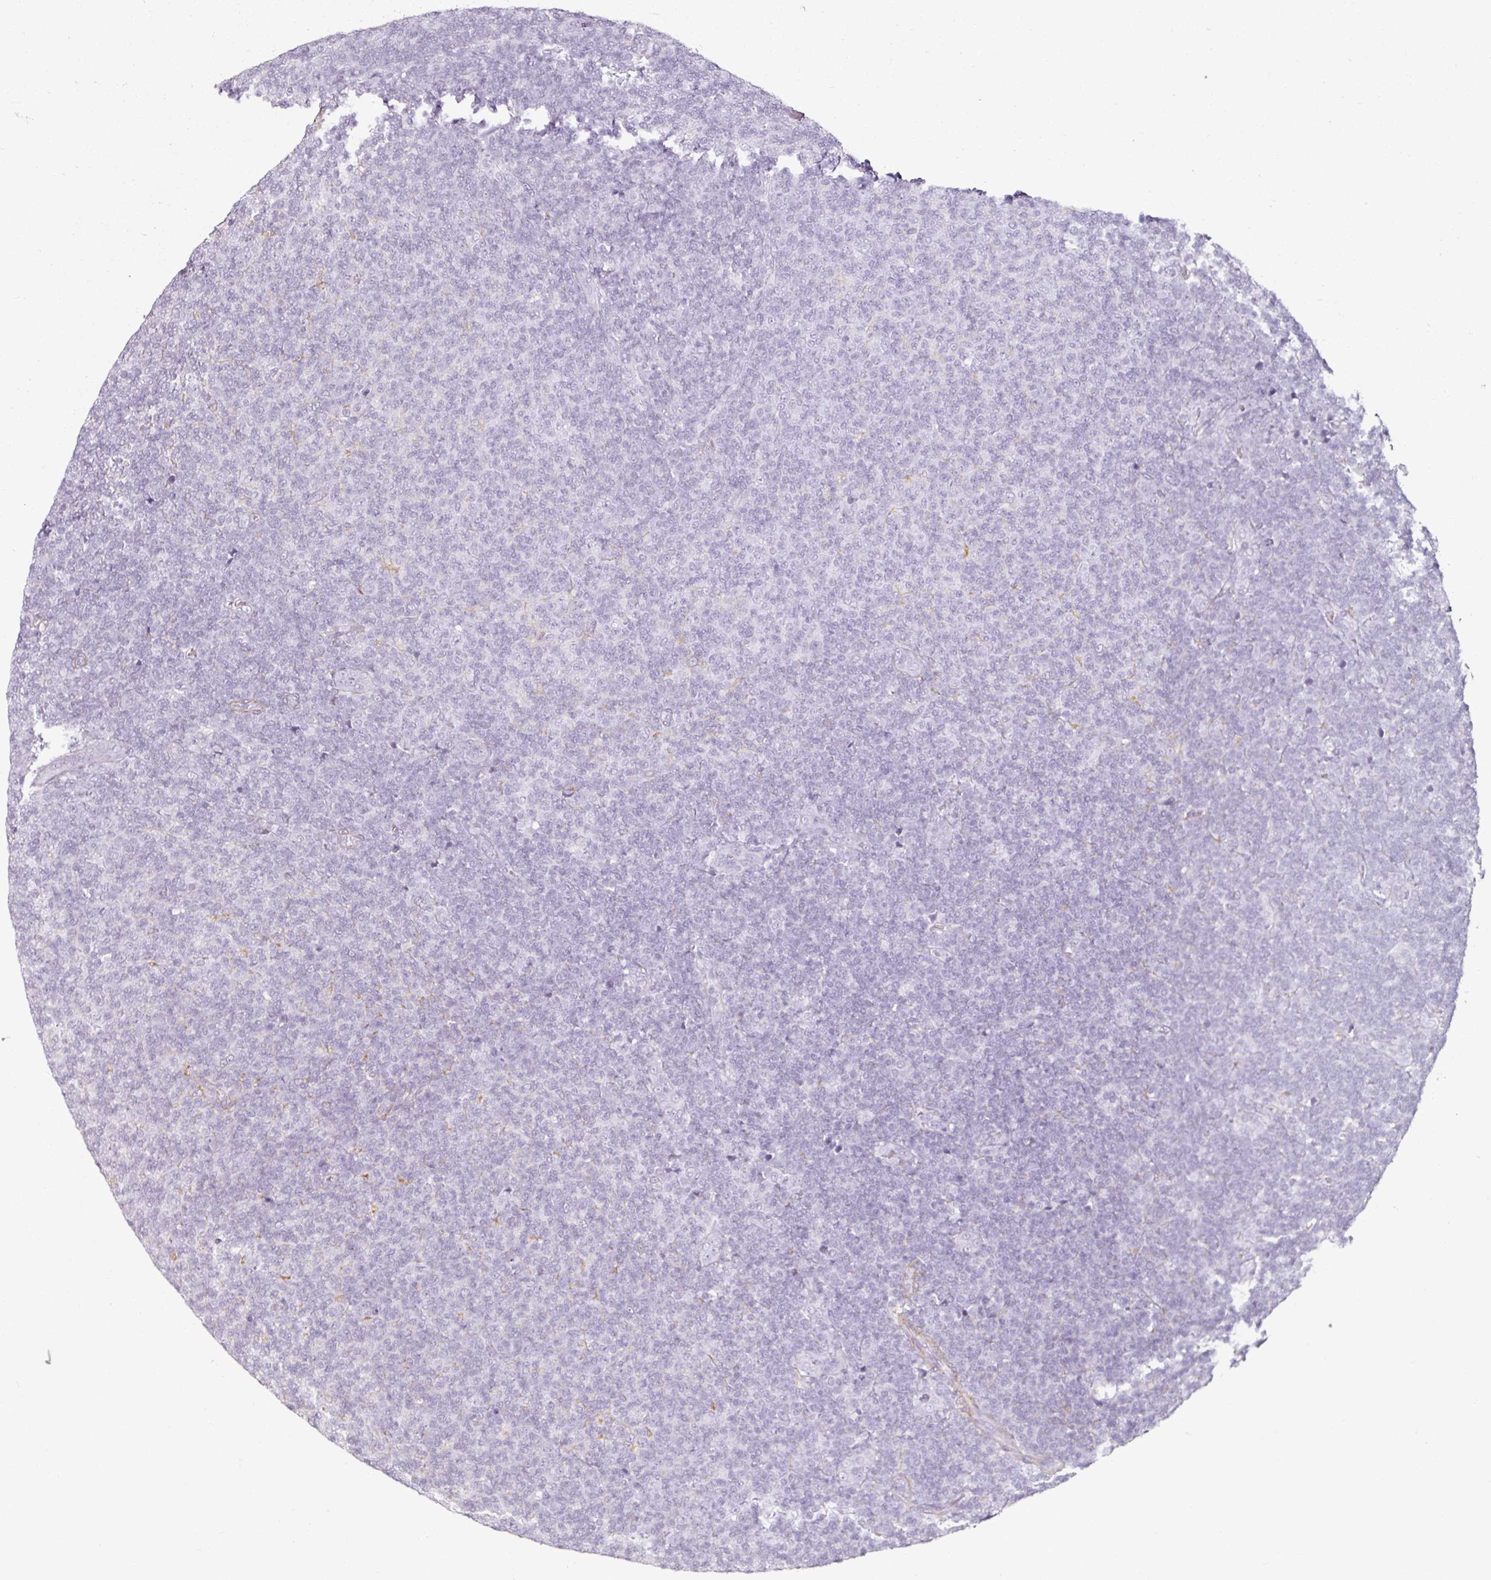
{"staining": {"intensity": "negative", "quantity": "none", "location": "none"}, "tissue": "lymphoma", "cell_type": "Tumor cells", "image_type": "cancer", "snomed": [{"axis": "morphology", "description": "Malignant lymphoma, non-Hodgkin's type, Low grade"}, {"axis": "topography", "description": "Lymph node"}], "caption": "Tumor cells show no significant staining in lymphoma. (DAB (3,3'-diaminobenzidine) IHC visualized using brightfield microscopy, high magnification).", "gene": "CAP2", "patient": {"sex": "male", "age": 66}}